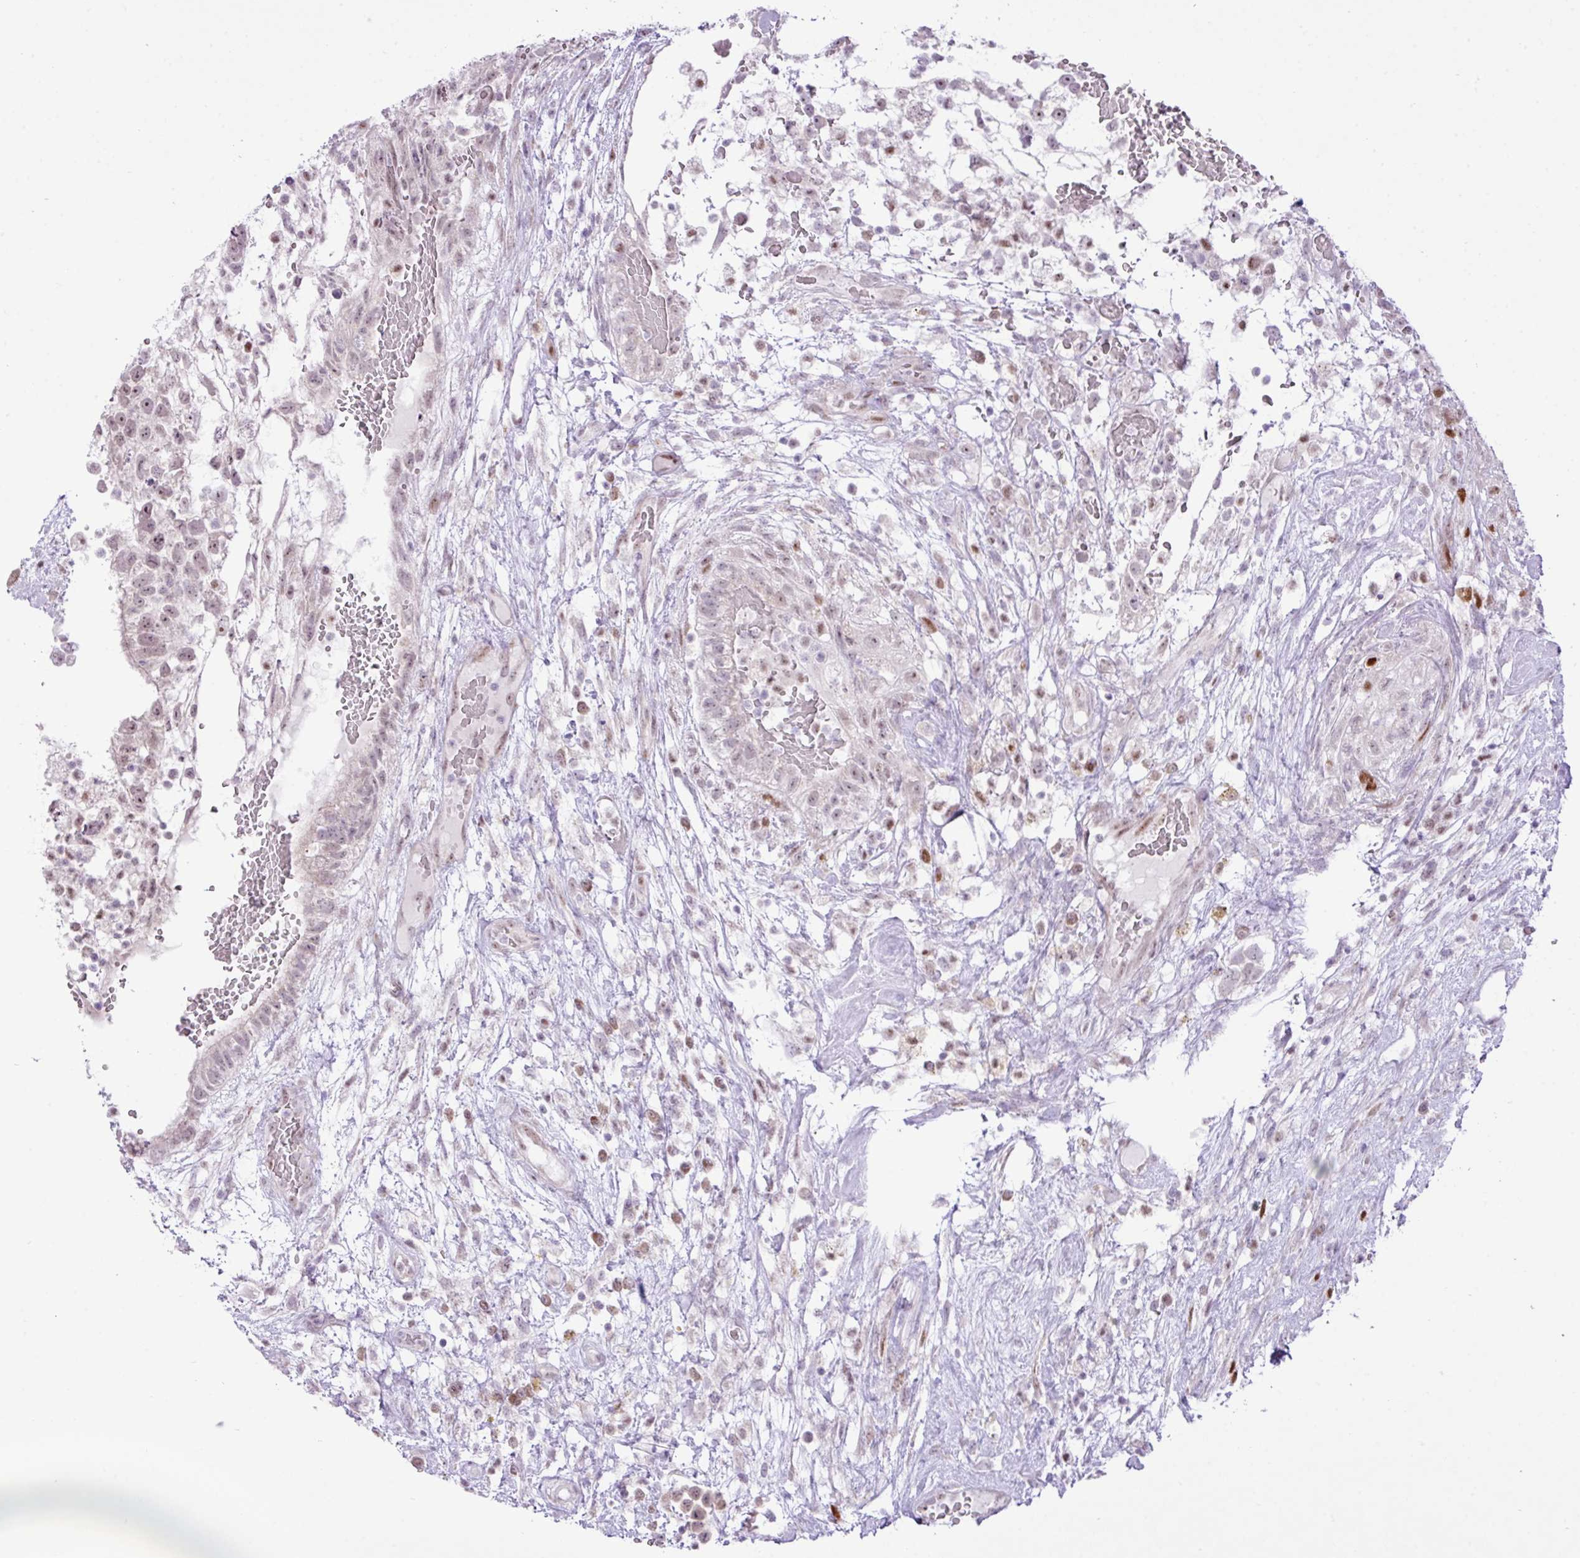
{"staining": {"intensity": "weak", "quantity": "<25%", "location": "nuclear"}, "tissue": "testis cancer", "cell_type": "Tumor cells", "image_type": "cancer", "snomed": [{"axis": "morphology", "description": "Normal tissue, NOS"}, {"axis": "morphology", "description": "Carcinoma, Embryonal, NOS"}, {"axis": "topography", "description": "Testis"}], "caption": "IHC of testis embryonal carcinoma shows no expression in tumor cells.", "gene": "ELOA2", "patient": {"sex": "male", "age": 32}}